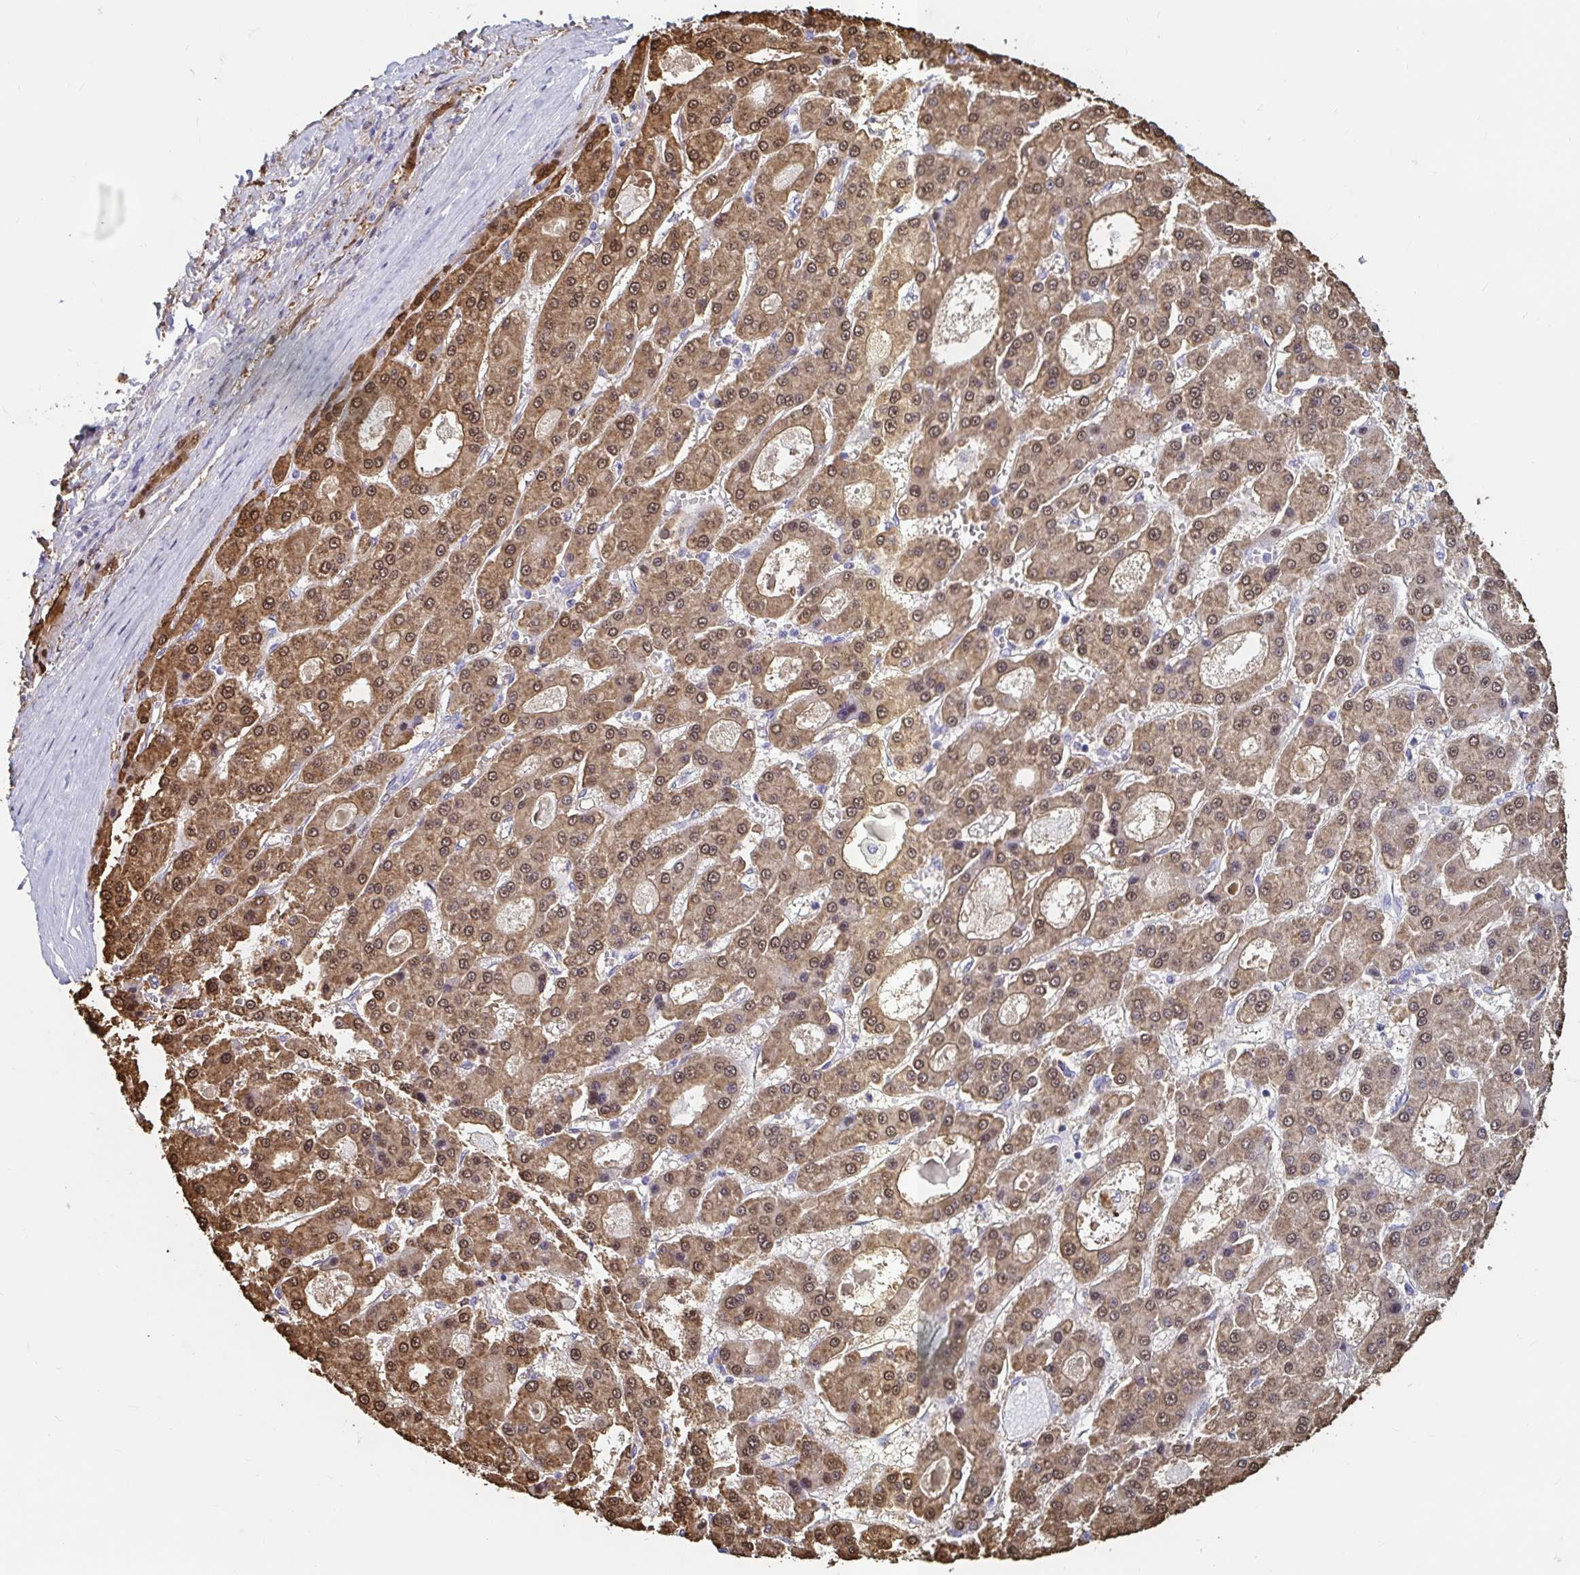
{"staining": {"intensity": "moderate", "quantity": ">75%", "location": "cytoplasmic/membranous,nuclear"}, "tissue": "liver cancer", "cell_type": "Tumor cells", "image_type": "cancer", "snomed": [{"axis": "morphology", "description": "Carcinoma, Hepatocellular, NOS"}, {"axis": "topography", "description": "Liver"}], "caption": "This is a micrograph of immunohistochemistry (IHC) staining of liver cancer (hepatocellular carcinoma), which shows moderate staining in the cytoplasmic/membranous and nuclear of tumor cells.", "gene": "ADH1A", "patient": {"sex": "male", "age": 70}}